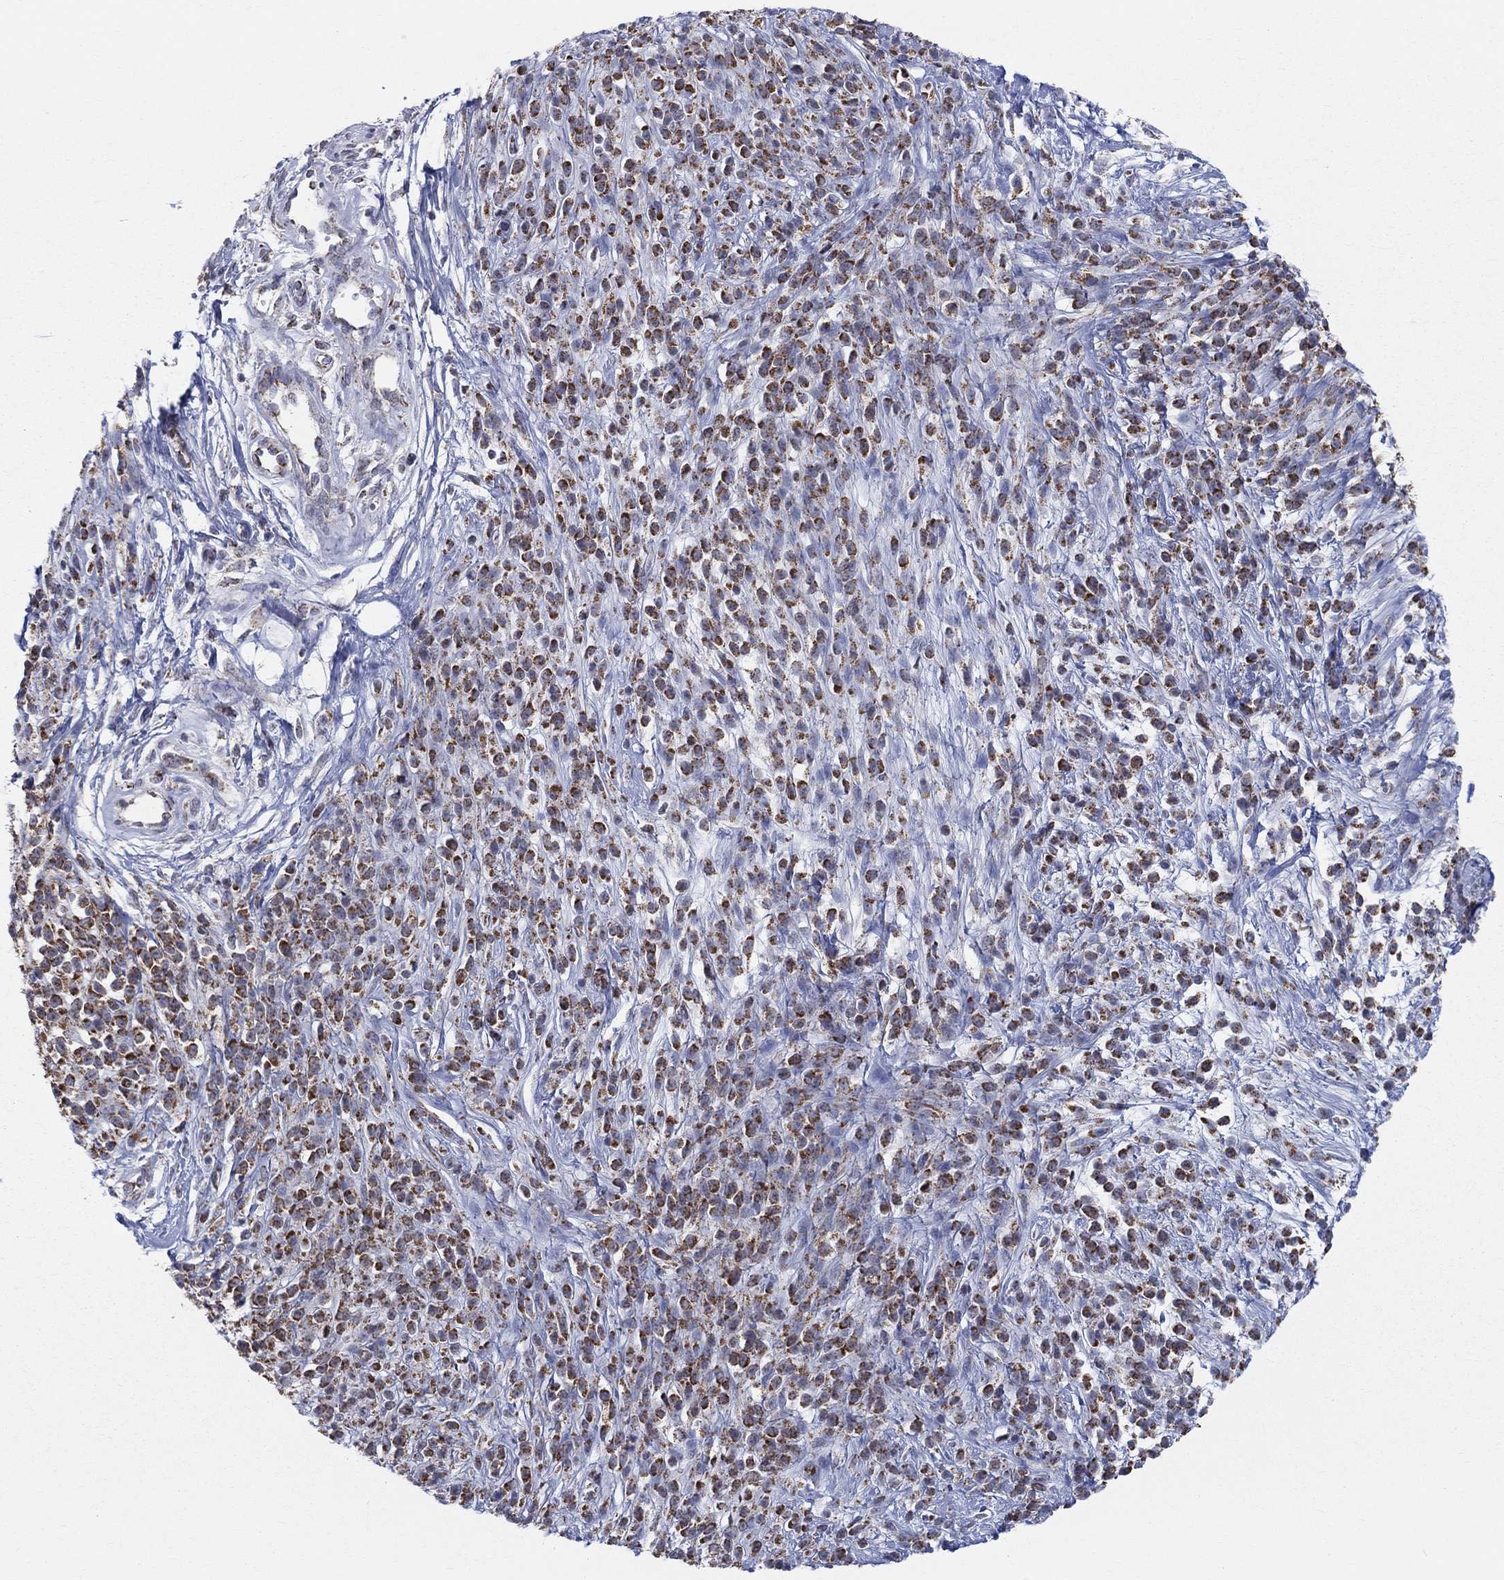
{"staining": {"intensity": "strong", "quantity": ">75%", "location": "cytoplasmic/membranous"}, "tissue": "melanoma", "cell_type": "Tumor cells", "image_type": "cancer", "snomed": [{"axis": "morphology", "description": "Malignant melanoma, NOS"}, {"axis": "topography", "description": "Skin"}, {"axis": "topography", "description": "Skin of trunk"}], "caption": "A histopathology image of human melanoma stained for a protein exhibits strong cytoplasmic/membranous brown staining in tumor cells. The staining was performed using DAB, with brown indicating positive protein expression. Nuclei are stained blue with hematoxylin.", "gene": "KISS1R", "patient": {"sex": "male", "age": 74}}